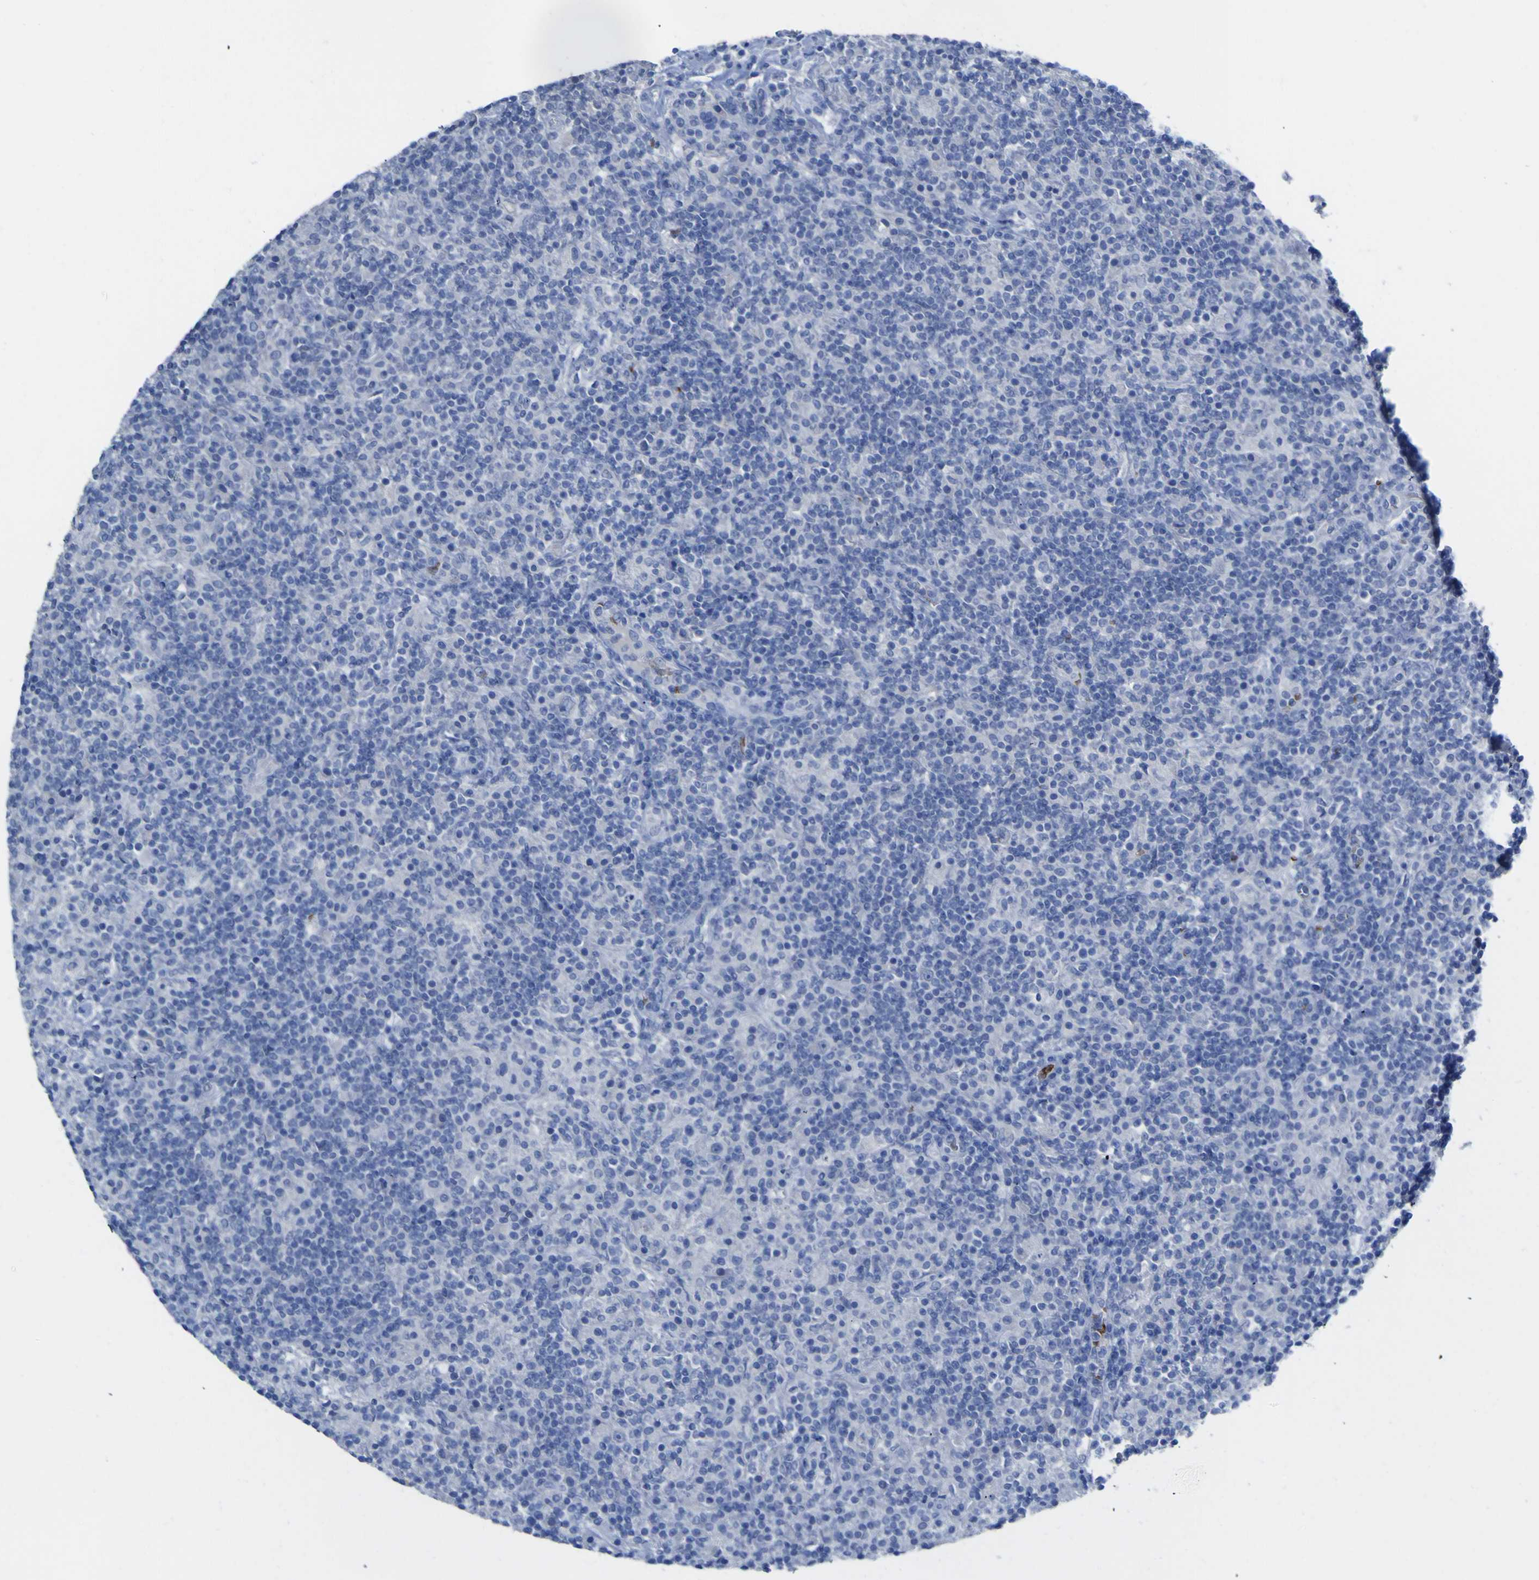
{"staining": {"intensity": "negative", "quantity": "none", "location": "none"}, "tissue": "lymphoma", "cell_type": "Tumor cells", "image_type": "cancer", "snomed": [{"axis": "morphology", "description": "Hodgkin's disease, NOS"}, {"axis": "topography", "description": "Lymph node"}], "caption": "Tumor cells are negative for brown protein staining in Hodgkin's disease.", "gene": "GCM1", "patient": {"sex": "male", "age": 70}}